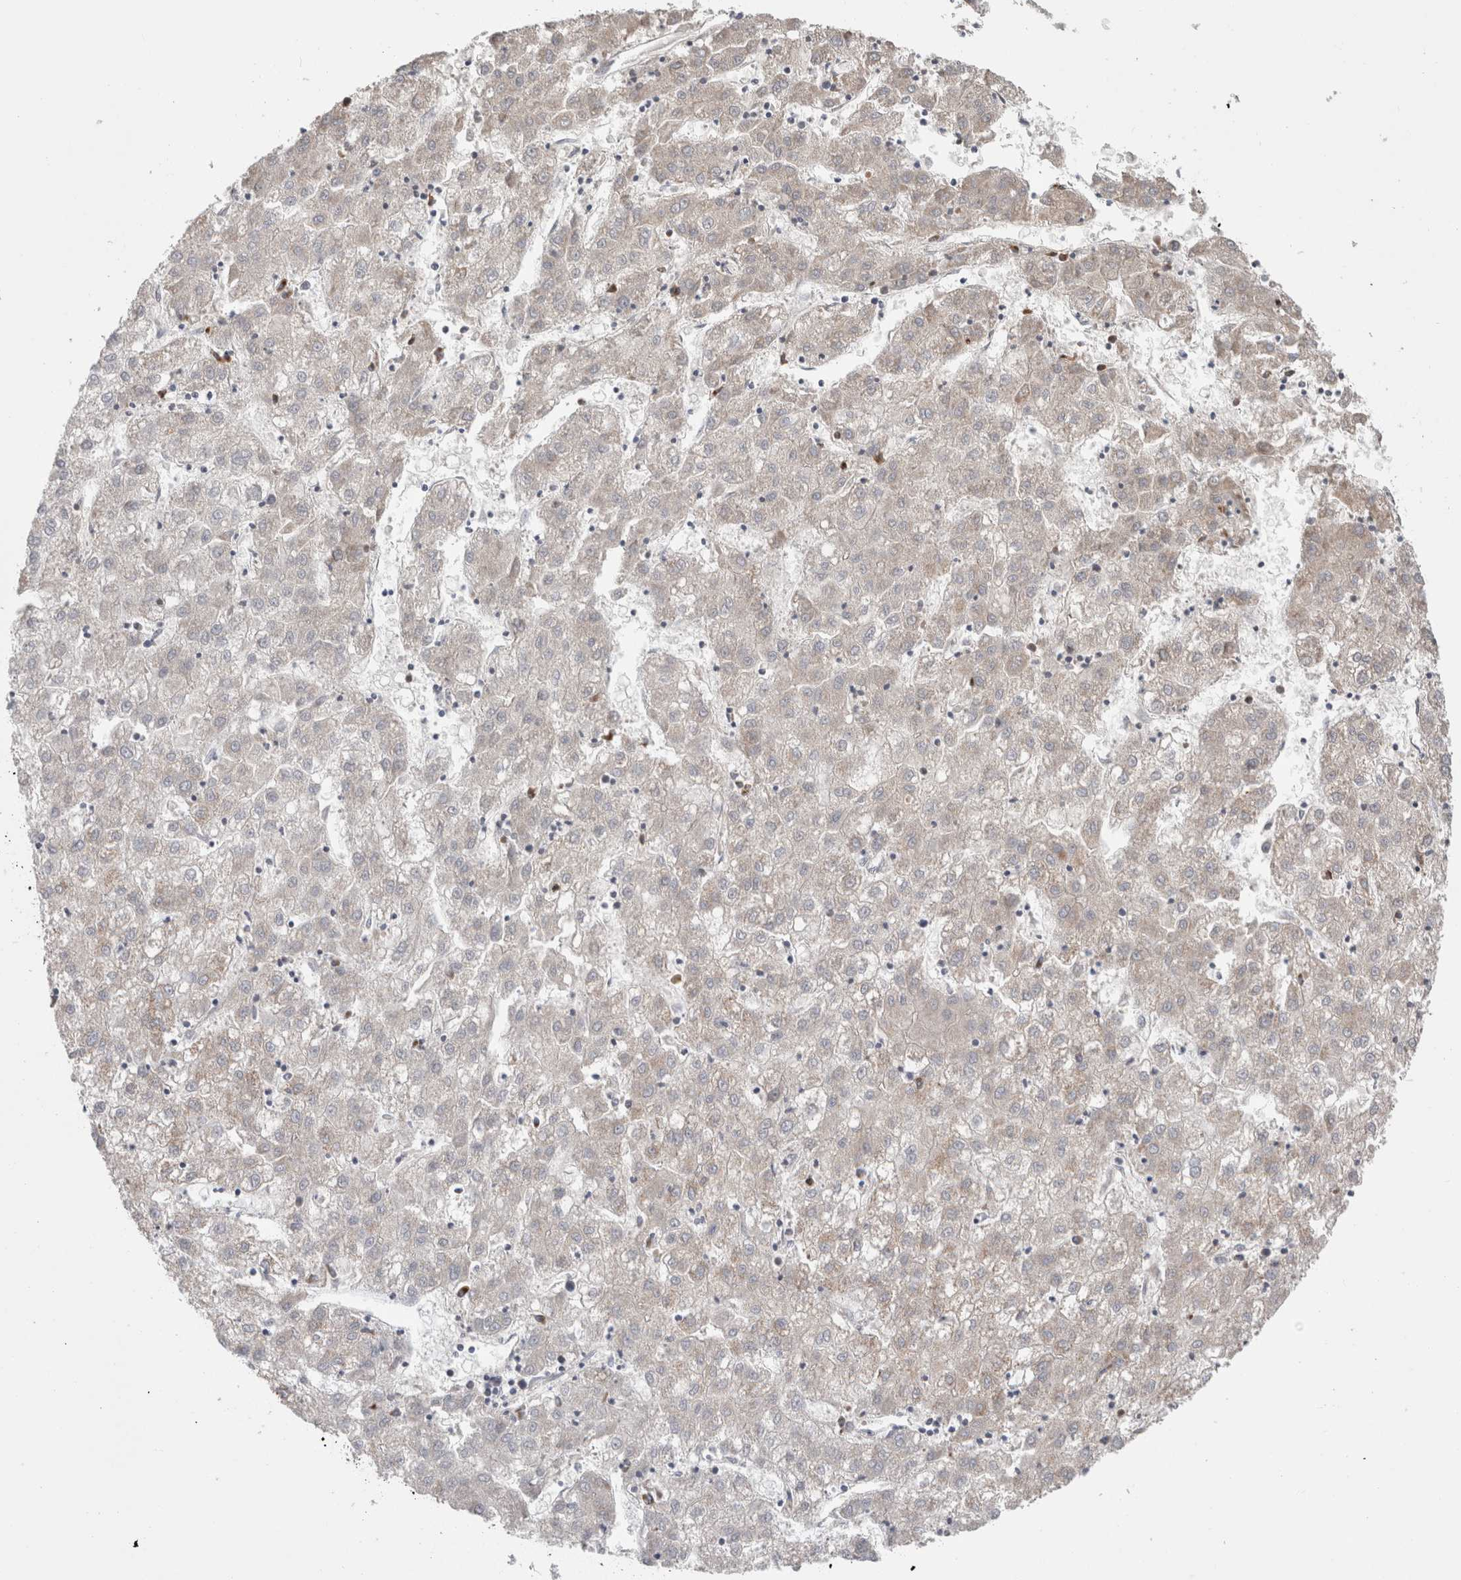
{"staining": {"intensity": "weak", "quantity": "<25%", "location": "cytoplasmic/membranous"}, "tissue": "liver cancer", "cell_type": "Tumor cells", "image_type": "cancer", "snomed": [{"axis": "morphology", "description": "Carcinoma, Hepatocellular, NOS"}, {"axis": "topography", "description": "Liver"}], "caption": "Immunohistochemistry image of human liver hepatocellular carcinoma stained for a protein (brown), which displays no expression in tumor cells. The staining was performed using DAB to visualize the protein expression in brown, while the nuclei were stained in blue with hematoxylin (Magnification: 20x).", "gene": "TRIM5", "patient": {"sex": "male", "age": 72}}